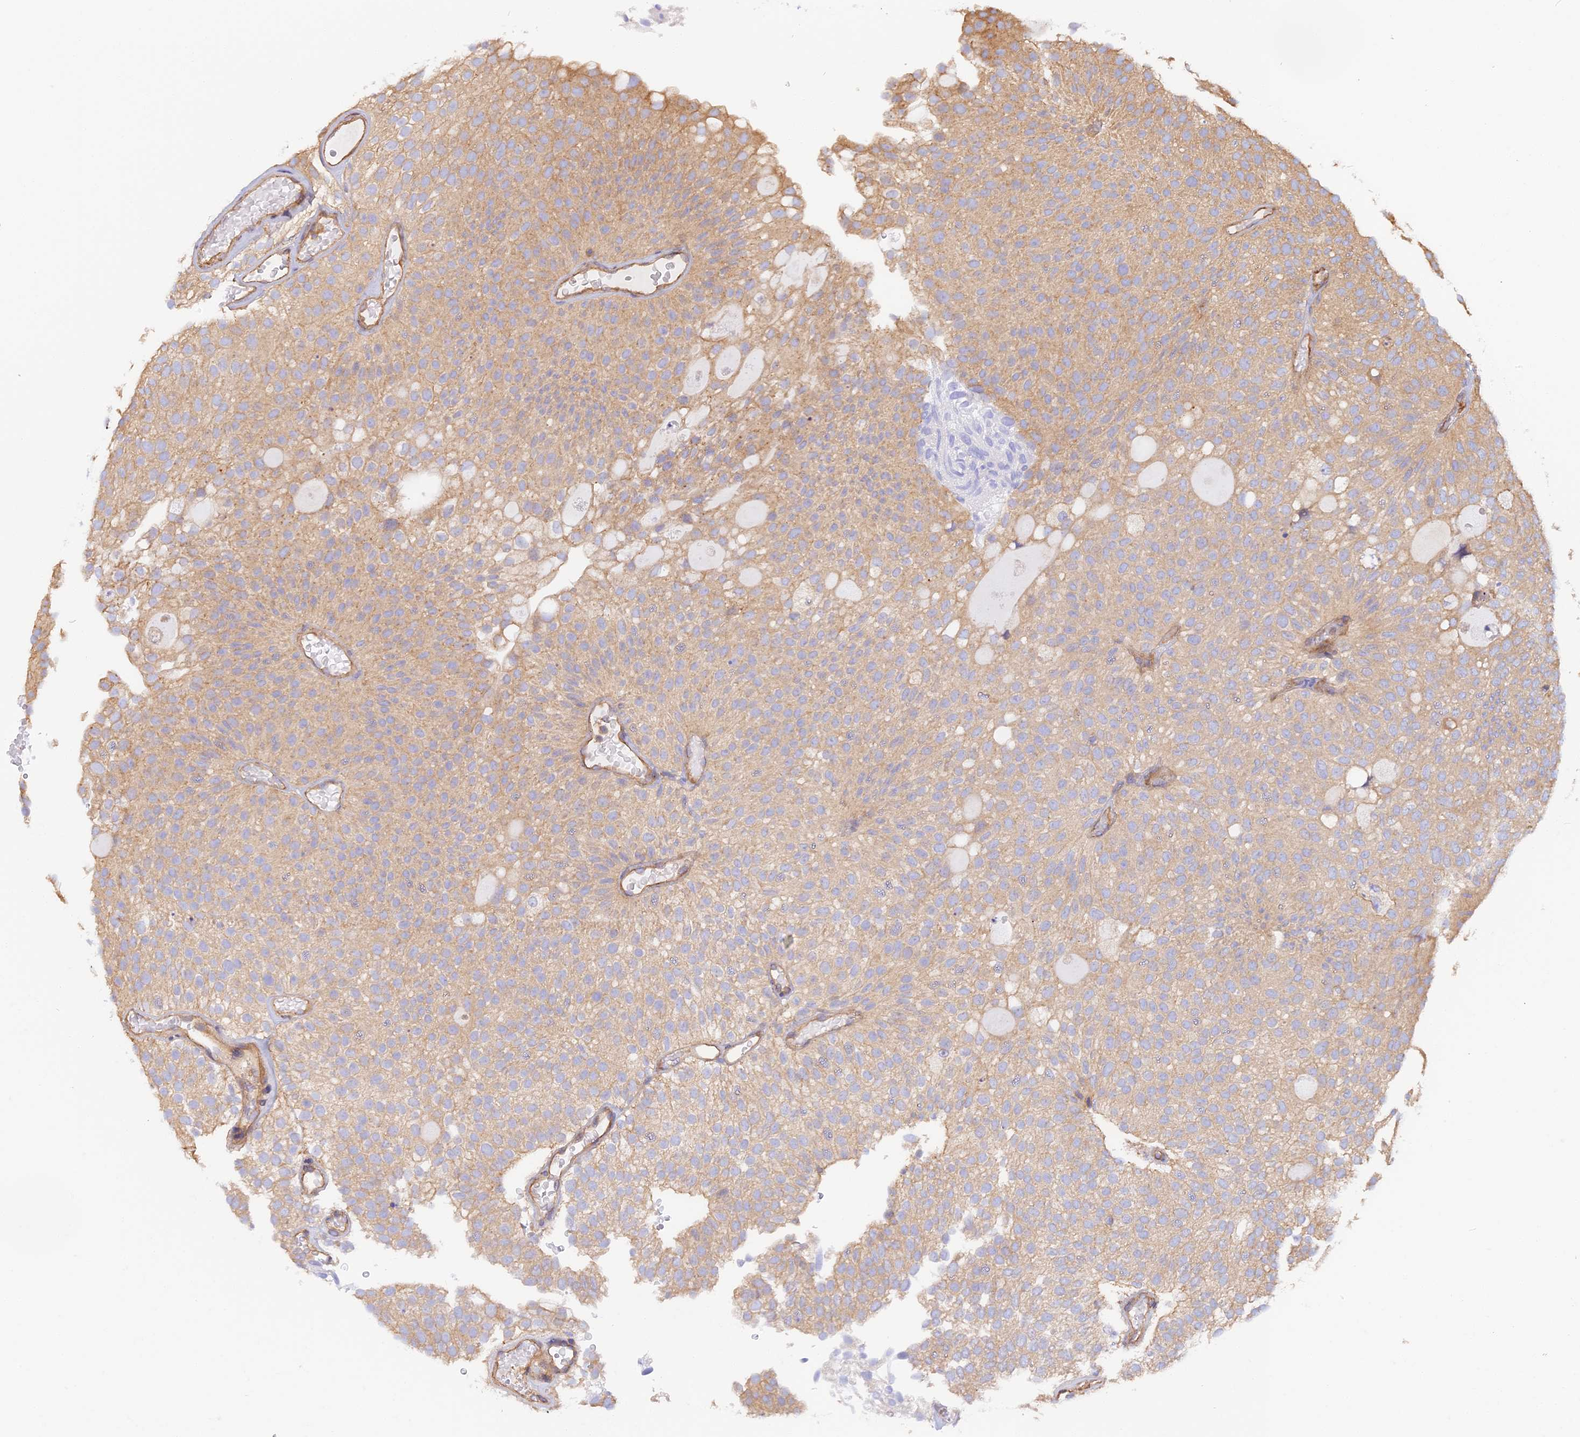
{"staining": {"intensity": "moderate", "quantity": ">75%", "location": "cytoplasmic/membranous"}, "tissue": "urothelial cancer", "cell_type": "Tumor cells", "image_type": "cancer", "snomed": [{"axis": "morphology", "description": "Urothelial carcinoma, Low grade"}, {"axis": "topography", "description": "Urinary bladder"}], "caption": "DAB (3,3'-diaminobenzidine) immunohistochemical staining of urothelial cancer demonstrates moderate cytoplasmic/membranous protein expression in approximately >75% of tumor cells.", "gene": "VPS18", "patient": {"sex": "male", "age": 78}}